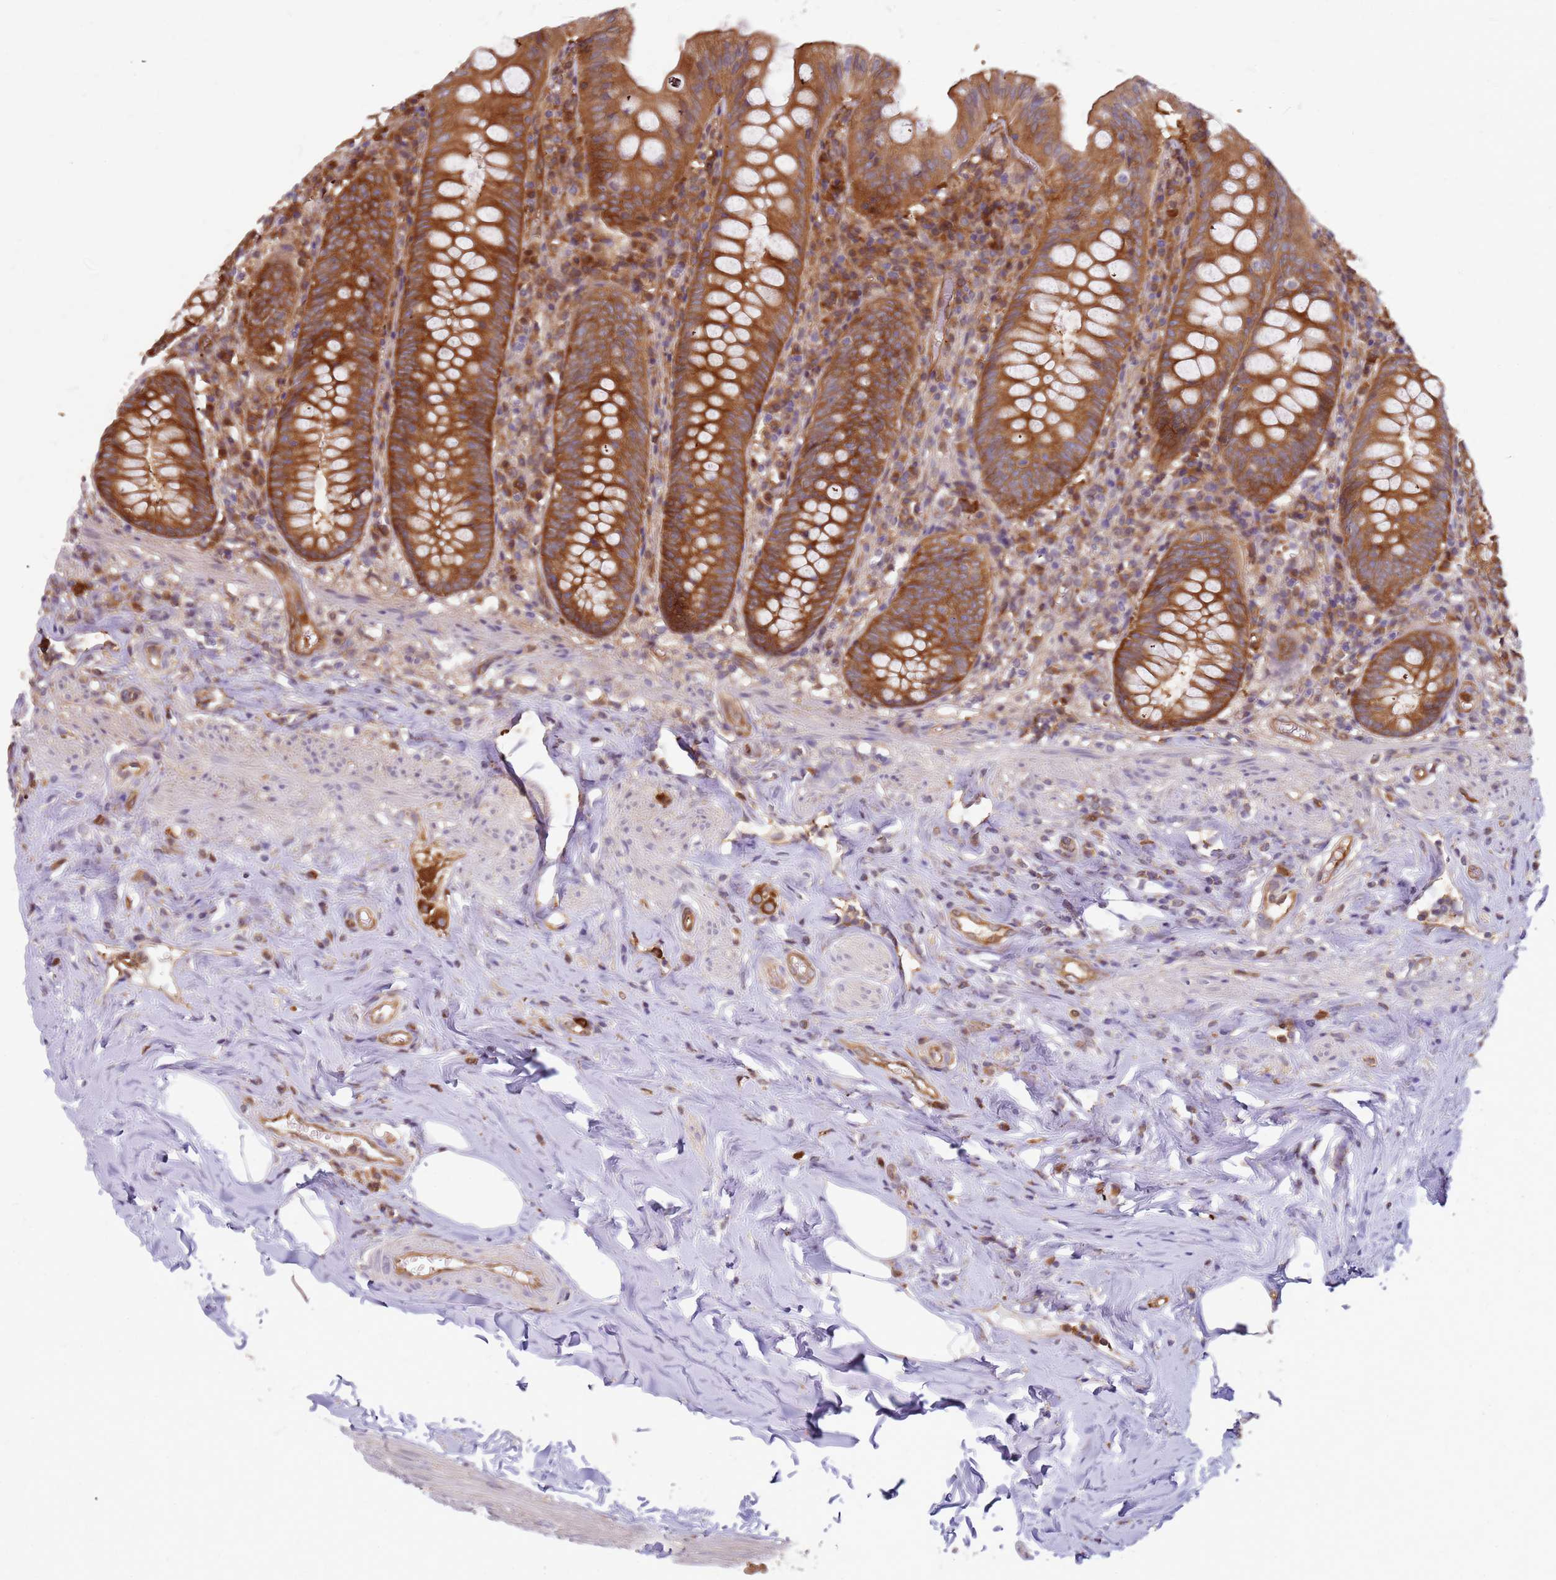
{"staining": {"intensity": "strong", "quantity": ">75%", "location": "cytoplasmic/membranous"}, "tissue": "appendix", "cell_type": "Glandular cells", "image_type": "normal", "snomed": [{"axis": "morphology", "description": "Normal tissue, NOS"}, {"axis": "topography", "description": "Appendix"}], "caption": "IHC staining of normal appendix, which displays high levels of strong cytoplasmic/membranous staining in approximately >75% of glandular cells indicating strong cytoplasmic/membranous protein staining. The staining was performed using DAB (brown) for protein detection and nuclei were counterstained in hematoxylin (blue).", "gene": "HDX", "patient": {"sex": "female", "age": 54}}